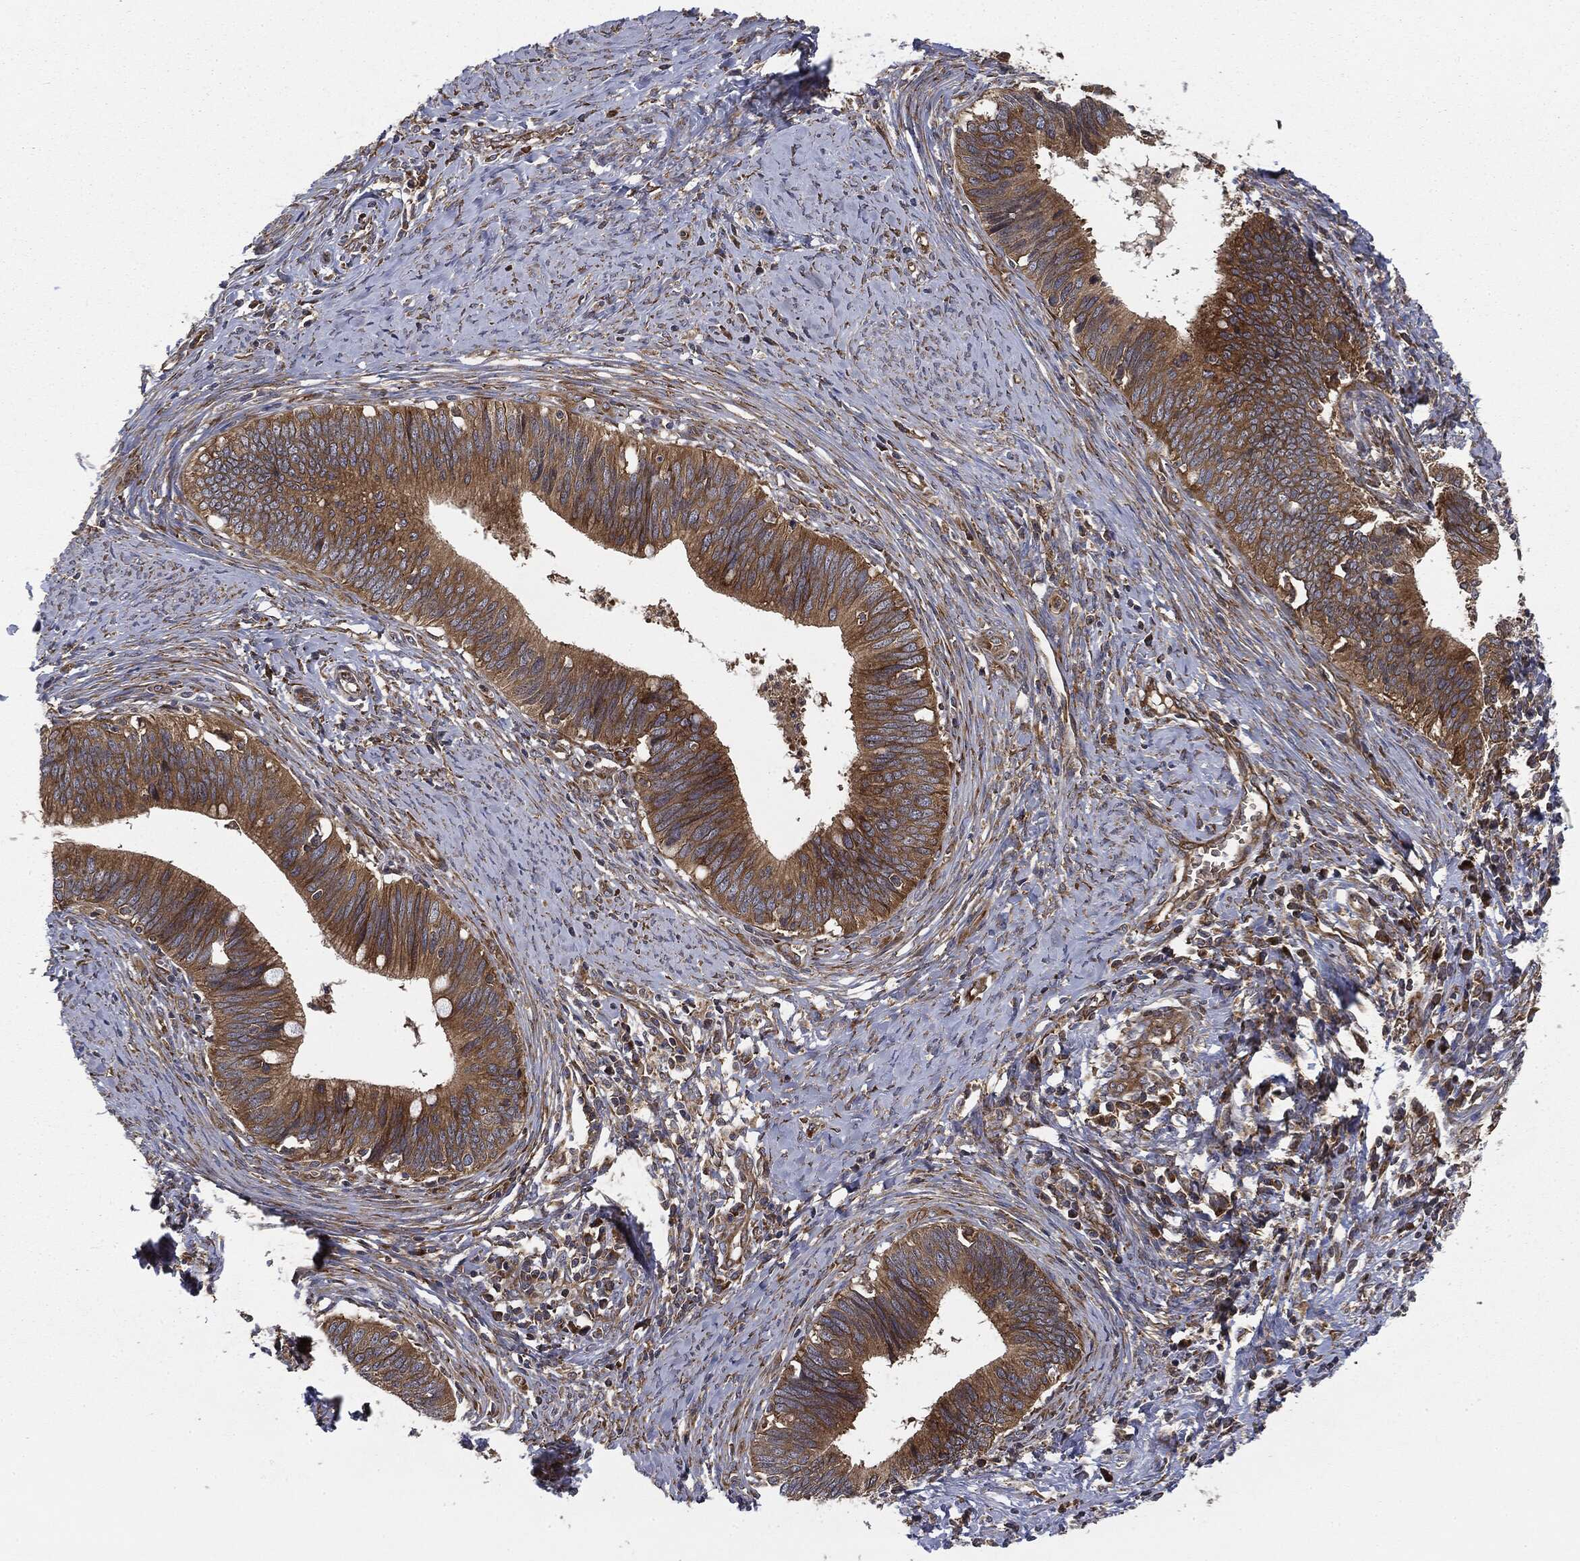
{"staining": {"intensity": "strong", "quantity": ">75%", "location": "cytoplasmic/membranous"}, "tissue": "cervical cancer", "cell_type": "Tumor cells", "image_type": "cancer", "snomed": [{"axis": "morphology", "description": "Adenocarcinoma, NOS"}, {"axis": "topography", "description": "Cervix"}], "caption": "Cervical cancer stained for a protein demonstrates strong cytoplasmic/membranous positivity in tumor cells.", "gene": "EIF2AK2", "patient": {"sex": "female", "age": 42}}